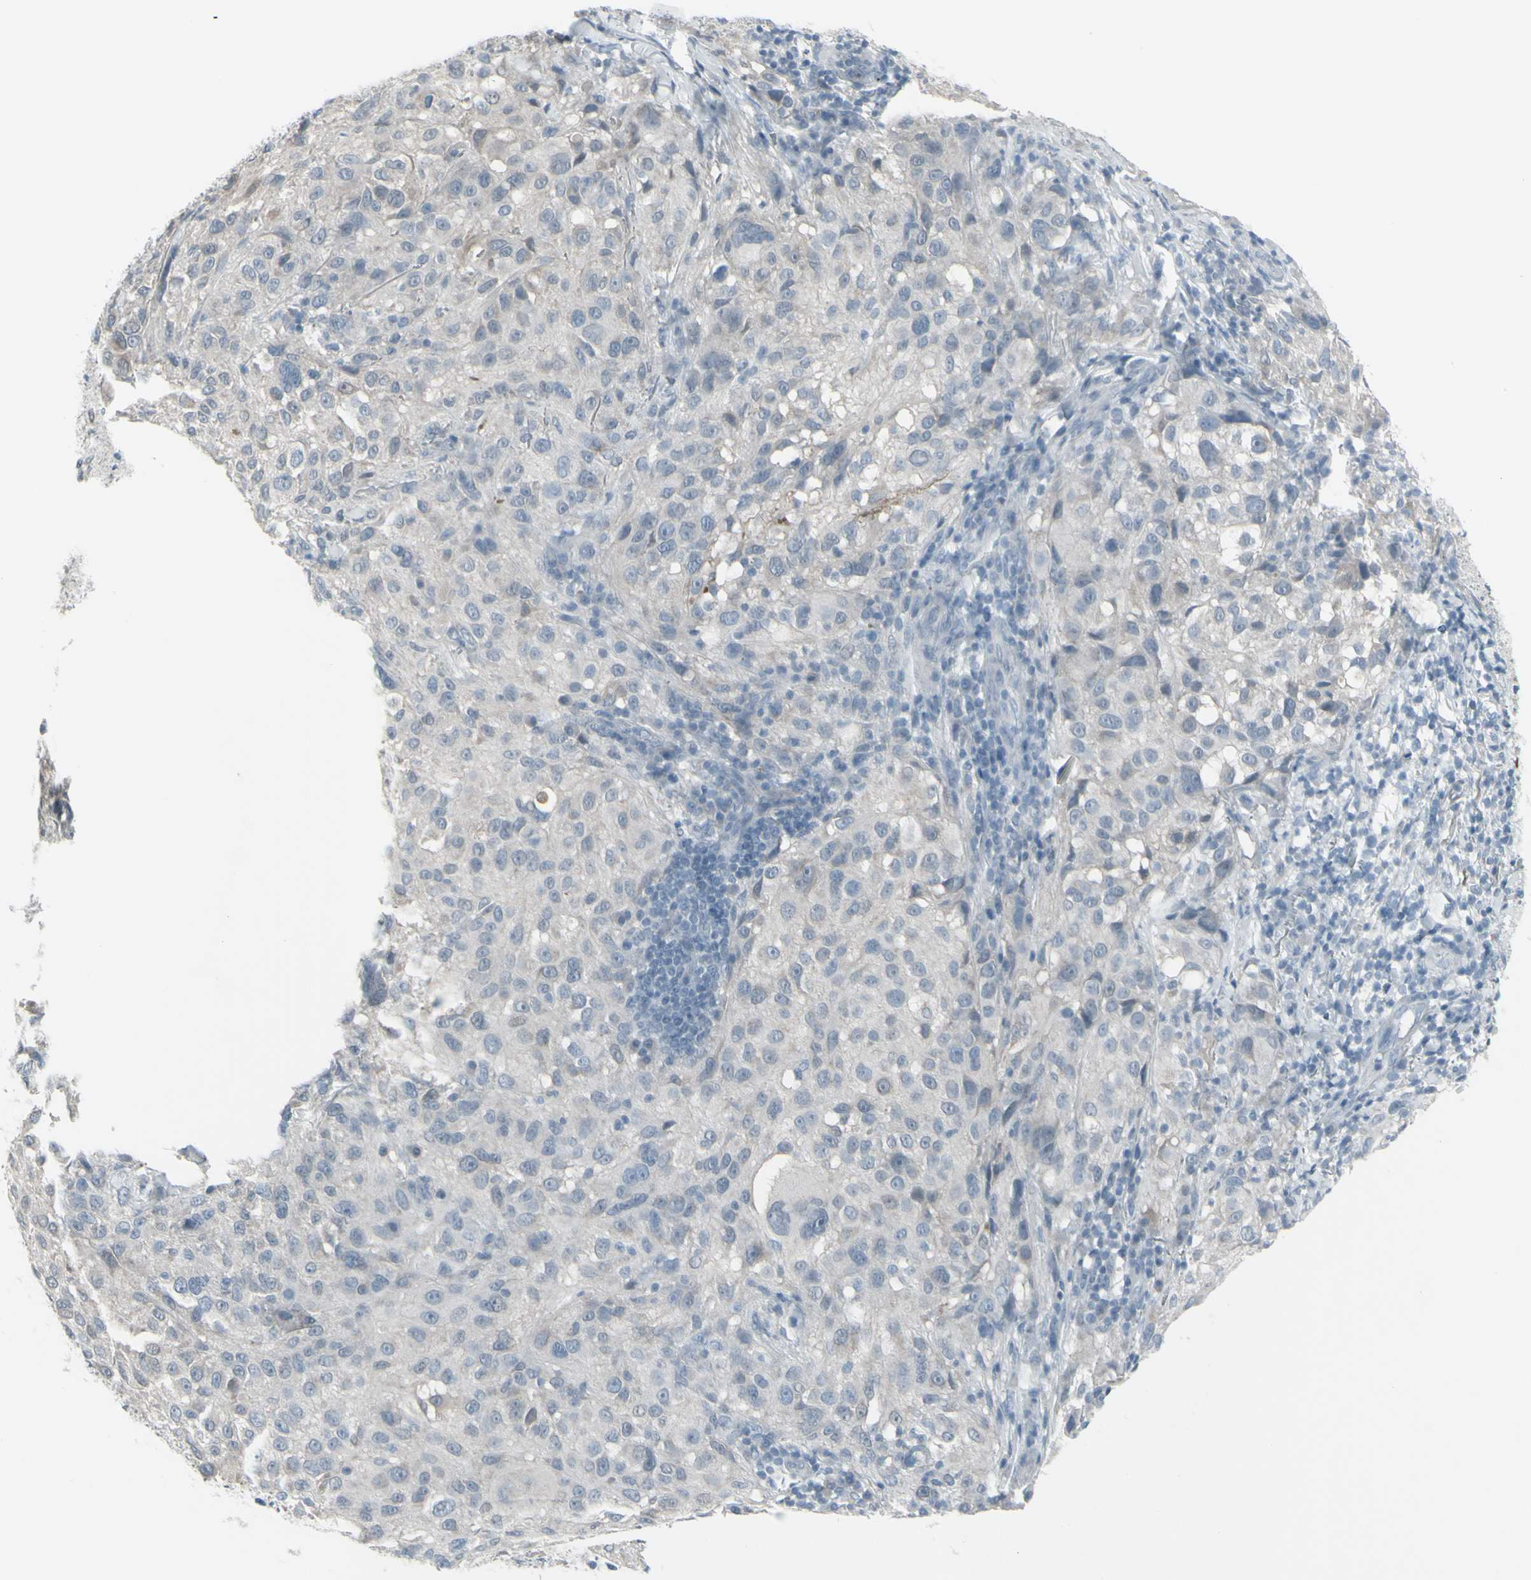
{"staining": {"intensity": "negative", "quantity": "none", "location": "none"}, "tissue": "melanoma", "cell_type": "Tumor cells", "image_type": "cancer", "snomed": [{"axis": "morphology", "description": "Necrosis, NOS"}, {"axis": "morphology", "description": "Malignant melanoma, NOS"}, {"axis": "topography", "description": "Skin"}], "caption": "Tumor cells are negative for protein expression in human malignant melanoma. (DAB (3,3'-diaminobenzidine) immunohistochemistry visualized using brightfield microscopy, high magnification).", "gene": "RAB3A", "patient": {"sex": "female", "age": 87}}